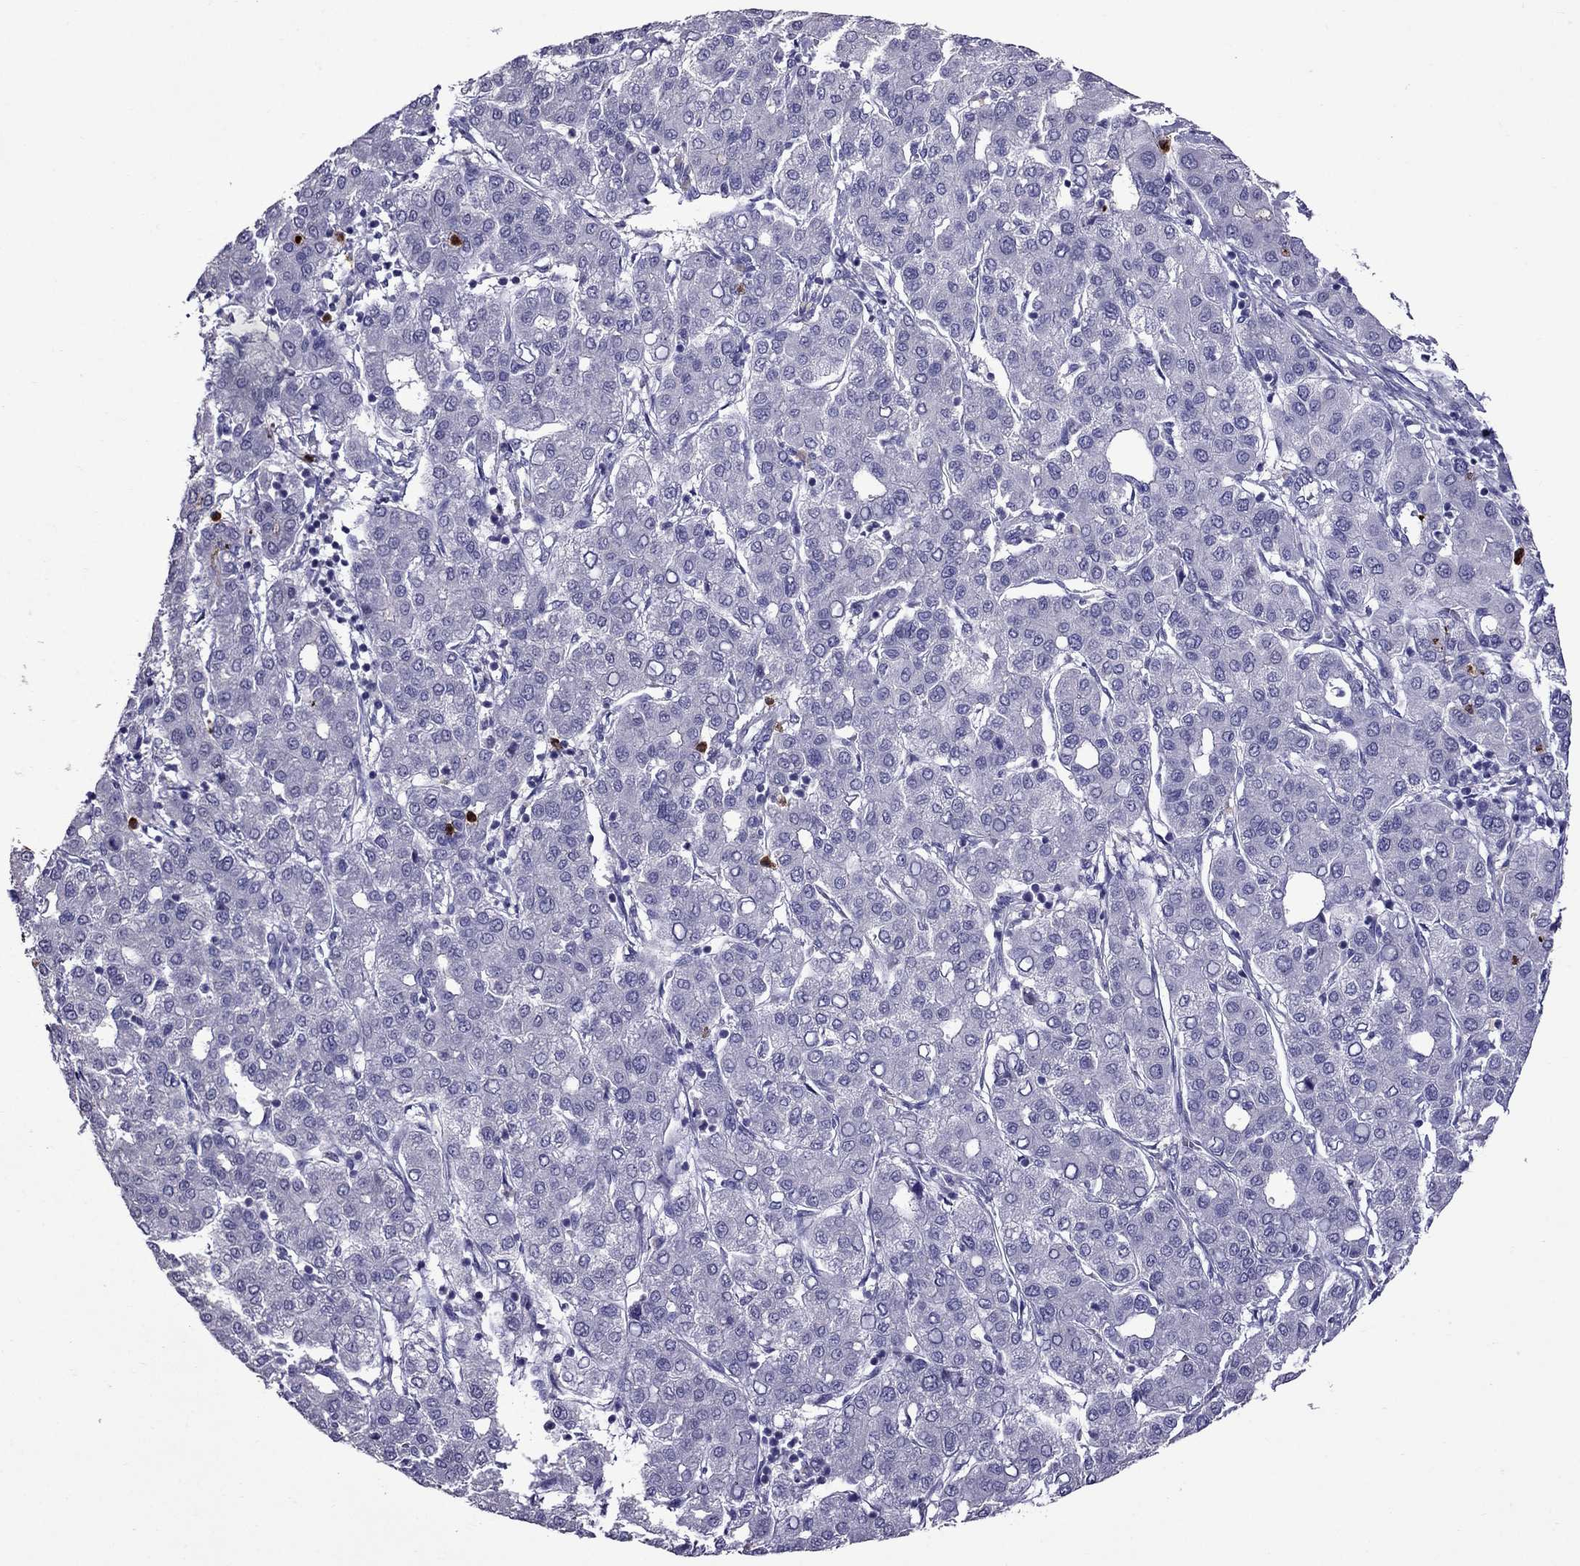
{"staining": {"intensity": "negative", "quantity": "none", "location": "none"}, "tissue": "liver cancer", "cell_type": "Tumor cells", "image_type": "cancer", "snomed": [{"axis": "morphology", "description": "Carcinoma, Hepatocellular, NOS"}, {"axis": "topography", "description": "Liver"}], "caption": "This is an IHC photomicrograph of liver cancer. There is no expression in tumor cells.", "gene": "OLFM4", "patient": {"sex": "male", "age": 65}}